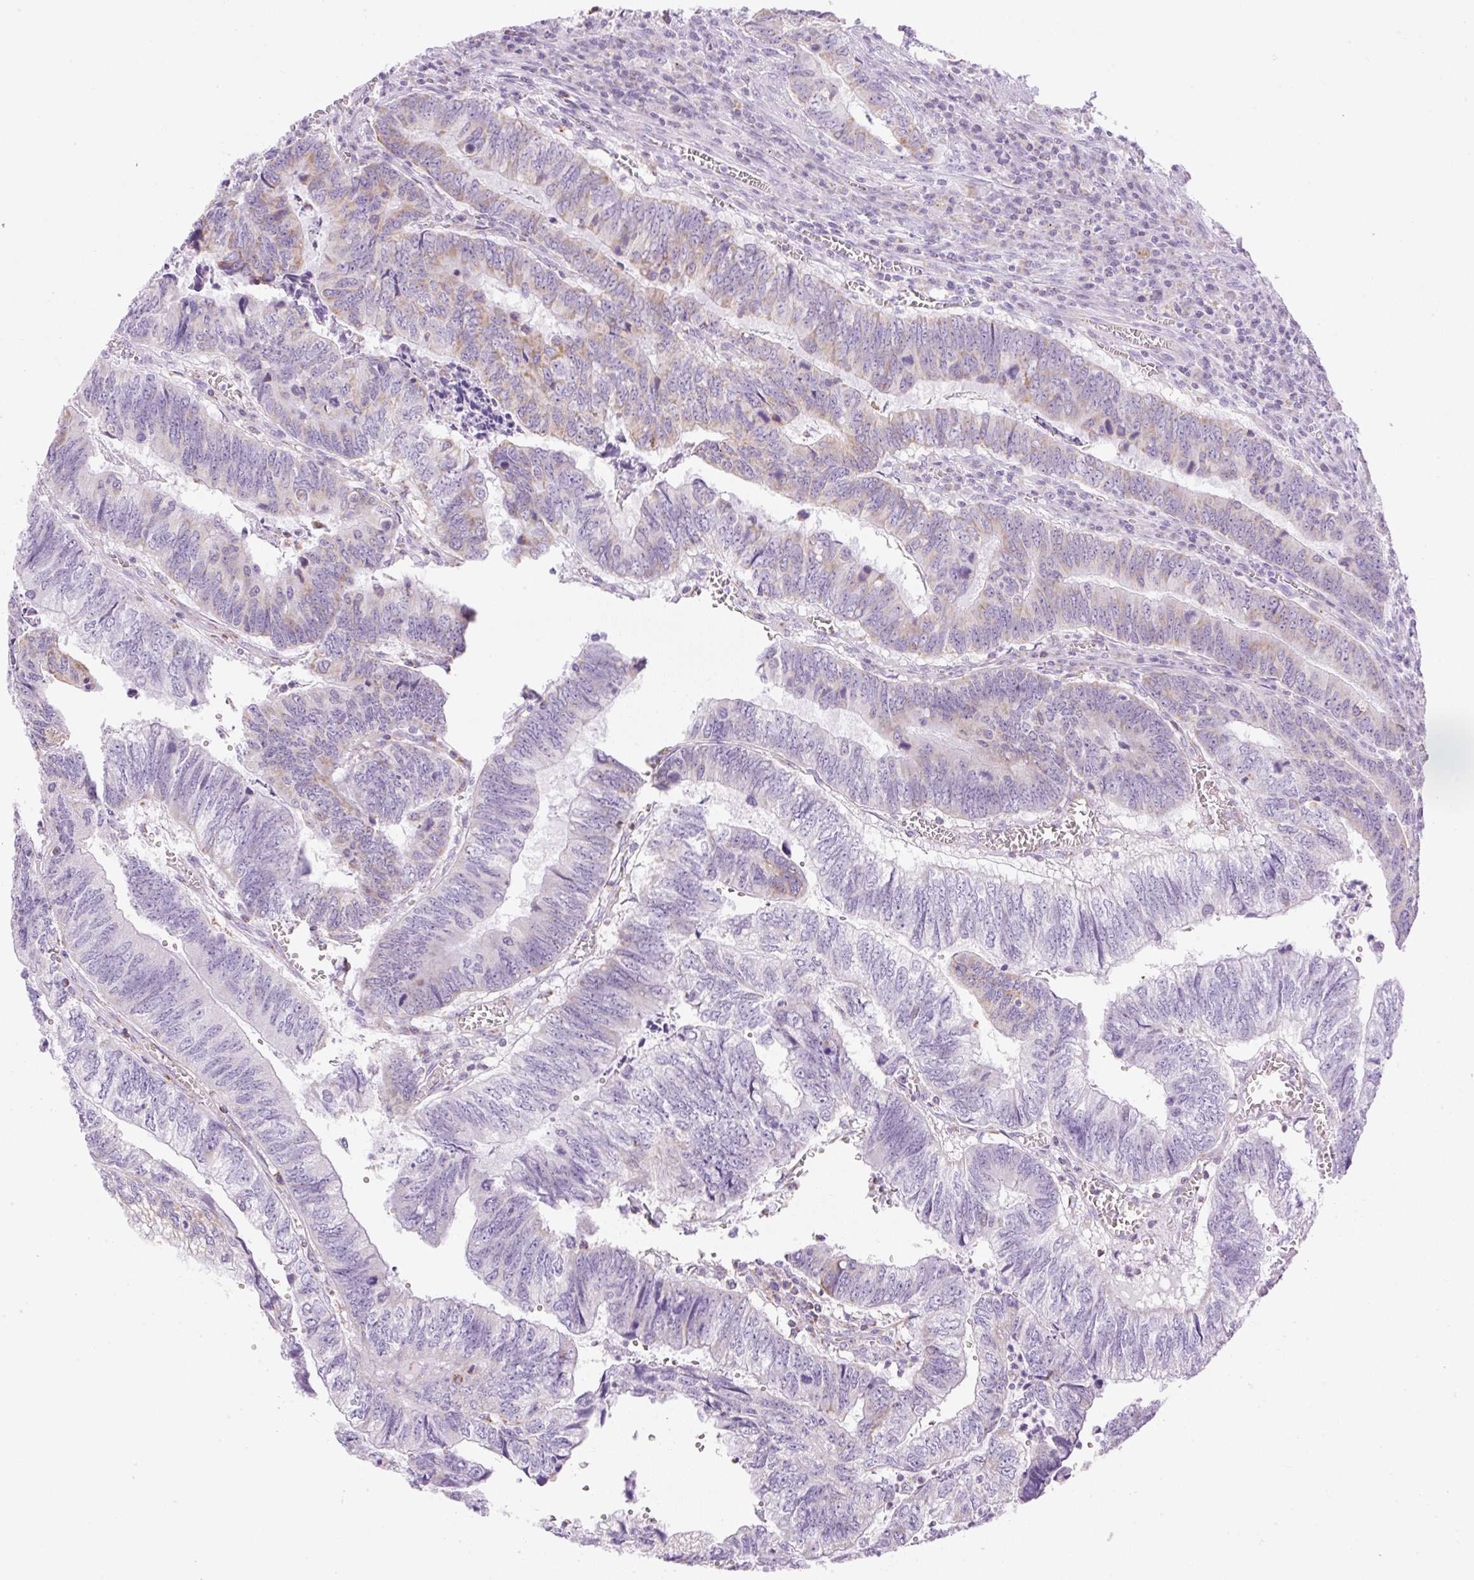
{"staining": {"intensity": "weak", "quantity": "25%-75%", "location": "cytoplasmic/membranous"}, "tissue": "colorectal cancer", "cell_type": "Tumor cells", "image_type": "cancer", "snomed": [{"axis": "morphology", "description": "Adenocarcinoma, NOS"}, {"axis": "topography", "description": "Colon"}], "caption": "High-power microscopy captured an immunohistochemistry (IHC) histopathology image of colorectal cancer, revealing weak cytoplasmic/membranous staining in about 25%-75% of tumor cells.", "gene": "SPRR4", "patient": {"sex": "male", "age": 86}}